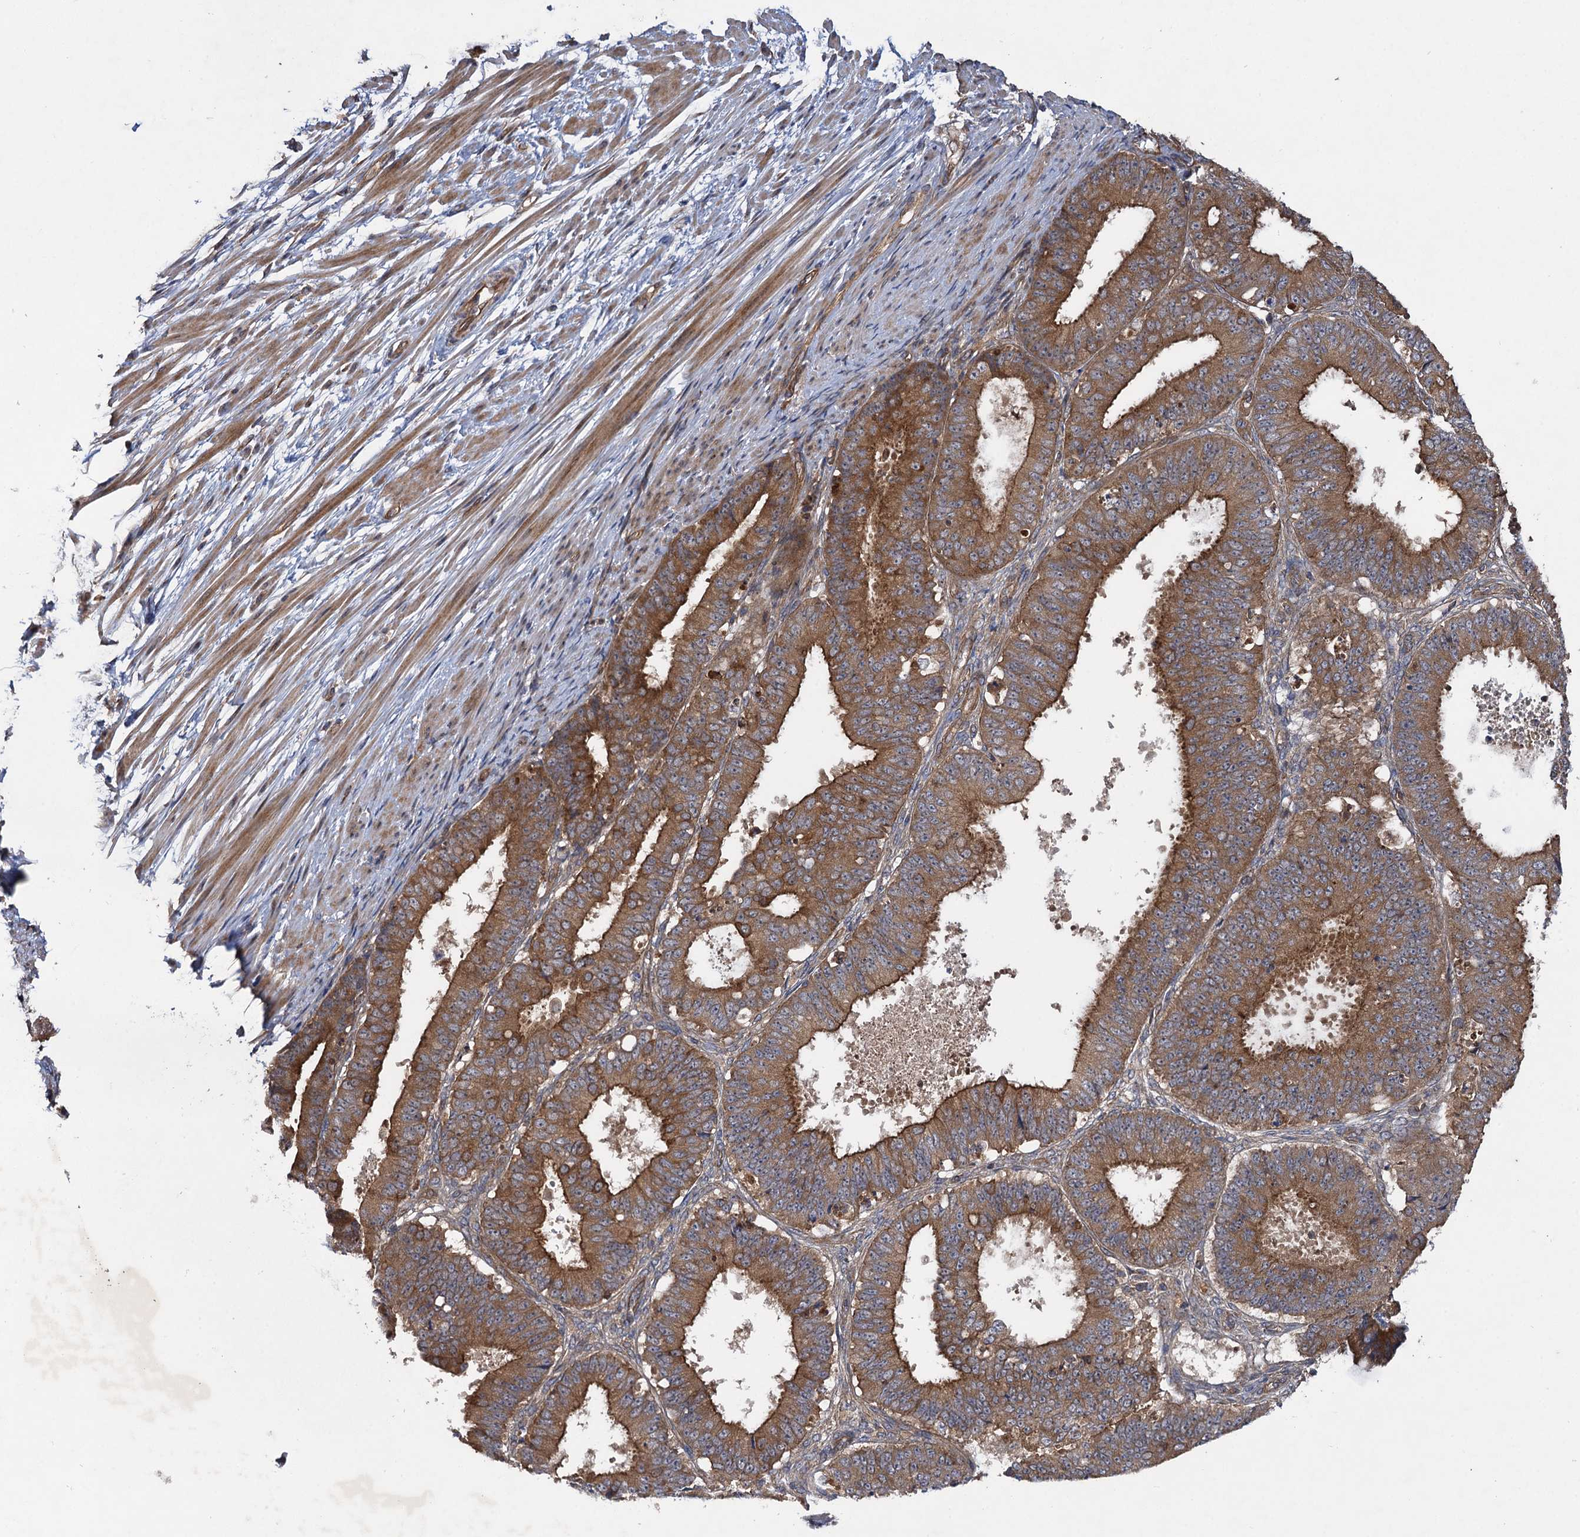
{"staining": {"intensity": "moderate", "quantity": ">75%", "location": "cytoplasmic/membranous"}, "tissue": "ovarian cancer", "cell_type": "Tumor cells", "image_type": "cancer", "snomed": [{"axis": "morphology", "description": "Carcinoma, endometroid"}, {"axis": "topography", "description": "Appendix"}, {"axis": "topography", "description": "Ovary"}], "caption": "This photomicrograph reveals IHC staining of human ovarian cancer (endometroid carcinoma), with medium moderate cytoplasmic/membranous expression in about >75% of tumor cells.", "gene": "HAUS1", "patient": {"sex": "female", "age": 42}}